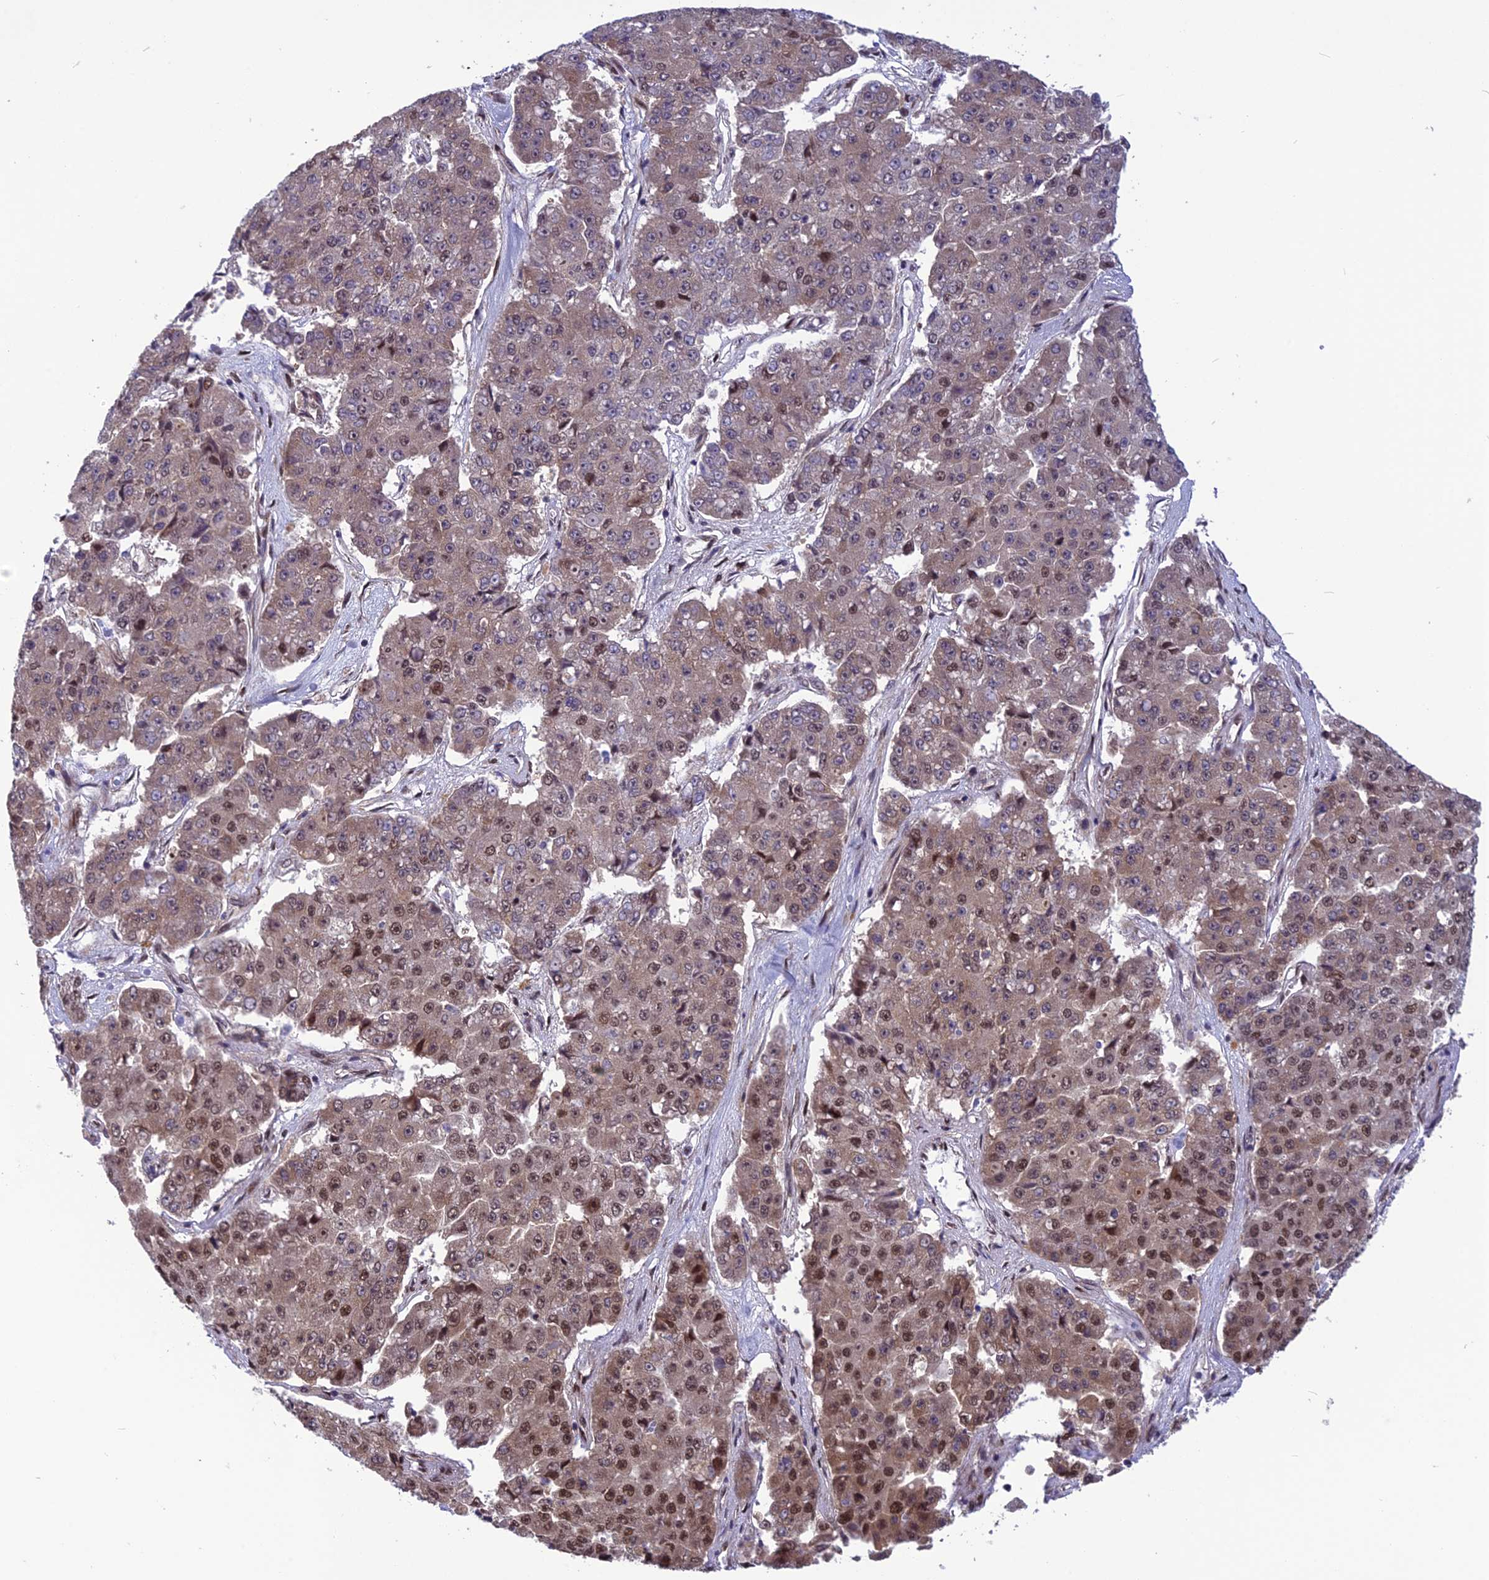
{"staining": {"intensity": "moderate", "quantity": "<25%", "location": "nuclear"}, "tissue": "pancreatic cancer", "cell_type": "Tumor cells", "image_type": "cancer", "snomed": [{"axis": "morphology", "description": "Adenocarcinoma, NOS"}, {"axis": "topography", "description": "Pancreas"}], "caption": "Protein staining of pancreatic adenocarcinoma tissue exhibits moderate nuclear positivity in approximately <25% of tumor cells.", "gene": "RTRAF", "patient": {"sex": "male", "age": 50}}